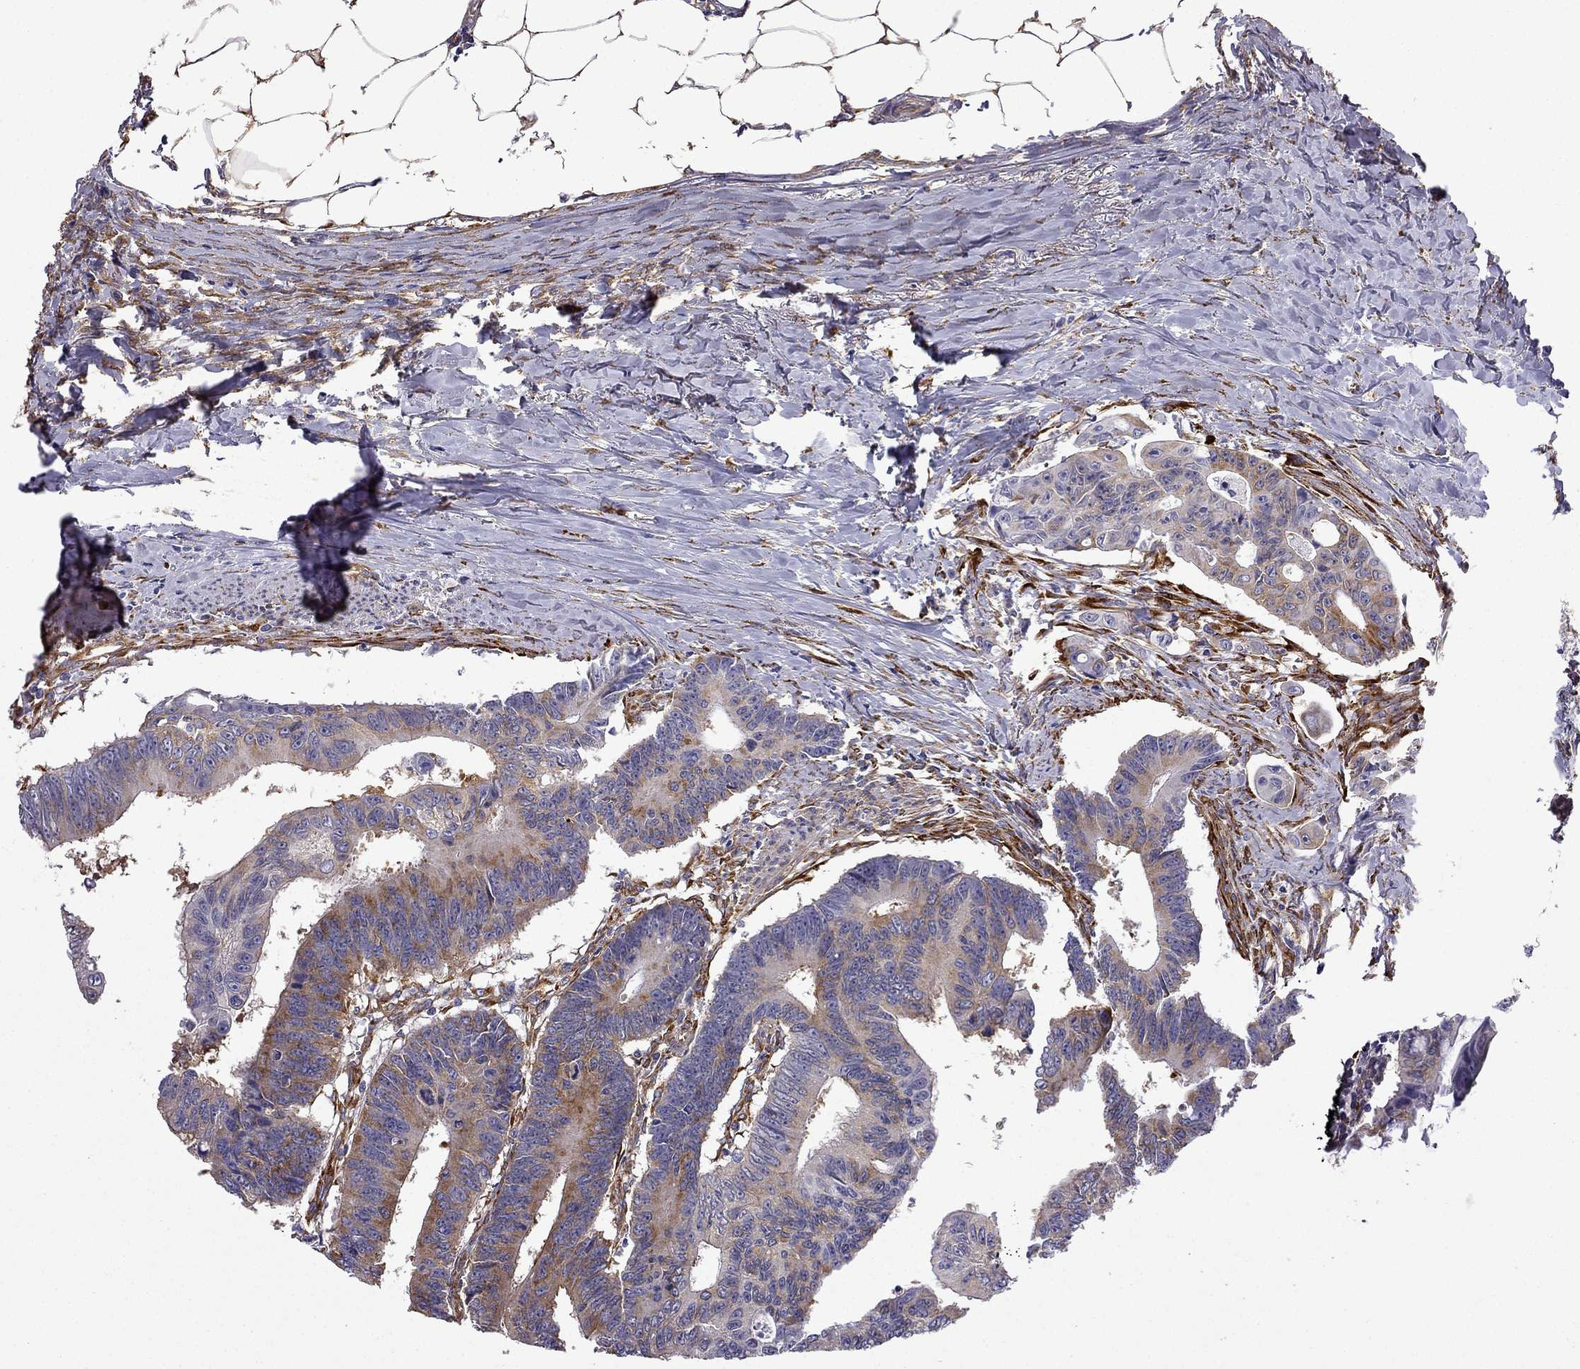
{"staining": {"intensity": "moderate", "quantity": ">75%", "location": "cytoplasmic/membranous"}, "tissue": "colorectal cancer", "cell_type": "Tumor cells", "image_type": "cancer", "snomed": [{"axis": "morphology", "description": "Adenocarcinoma, NOS"}, {"axis": "topography", "description": "Colon"}], "caption": "Colorectal cancer (adenocarcinoma) stained with a protein marker reveals moderate staining in tumor cells.", "gene": "MAP4", "patient": {"sex": "male", "age": 70}}